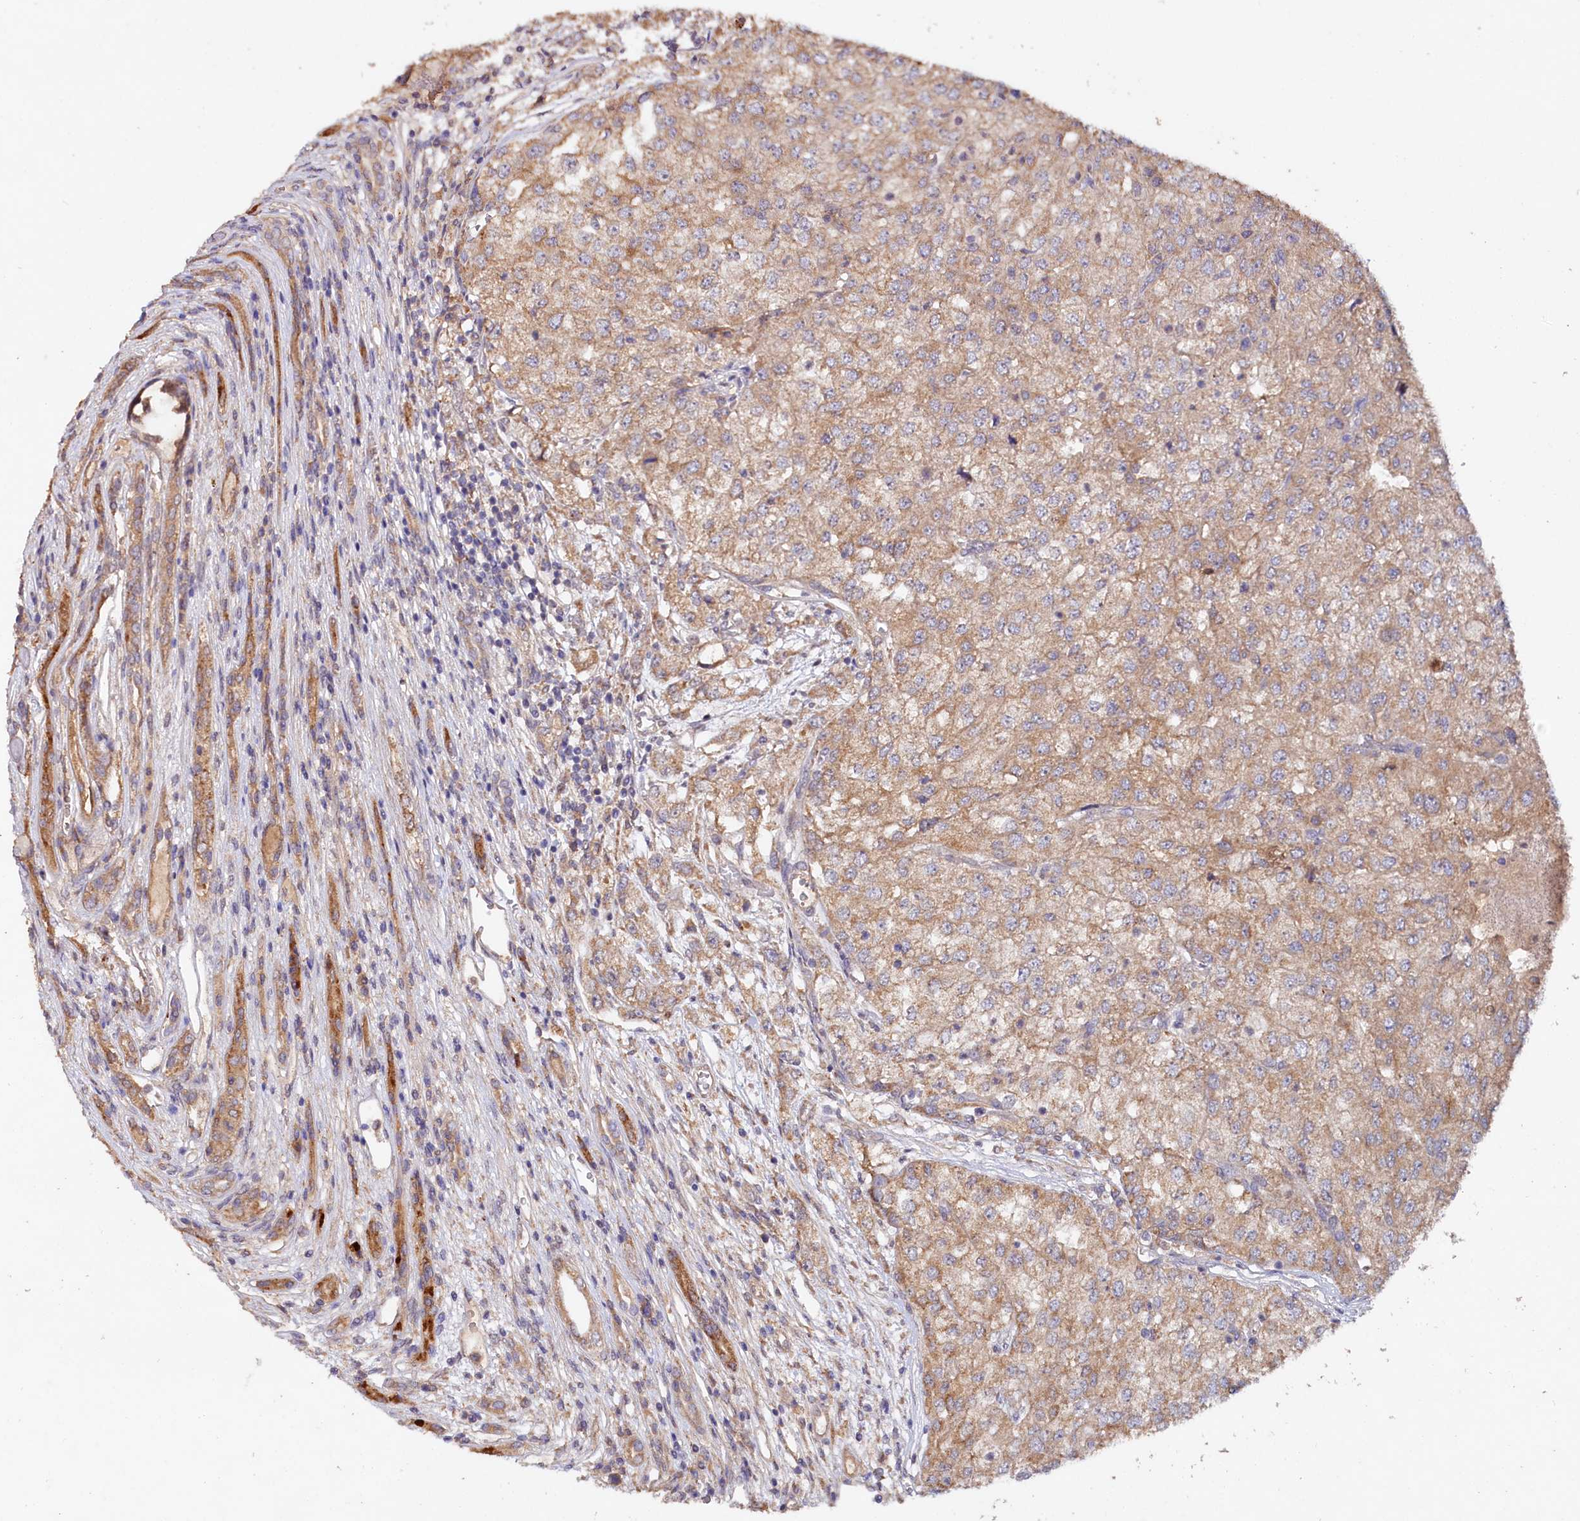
{"staining": {"intensity": "moderate", "quantity": "25%-75%", "location": "cytoplasmic/membranous"}, "tissue": "renal cancer", "cell_type": "Tumor cells", "image_type": "cancer", "snomed": [{"axis": "morphology", "description": "Adenocarcinoma, NOS"}, {"axis": "topography", "description": "Kidney"}], "caption": "Immunohistochemical staining of human renal adenocarcinoma displays medium levels of moderate cytoplasmic/membranous positivity in approximately 25%-75% of tumor cells.", "gene": "ETFBKMT", "patient": {"sex": "female", "age": 54}}